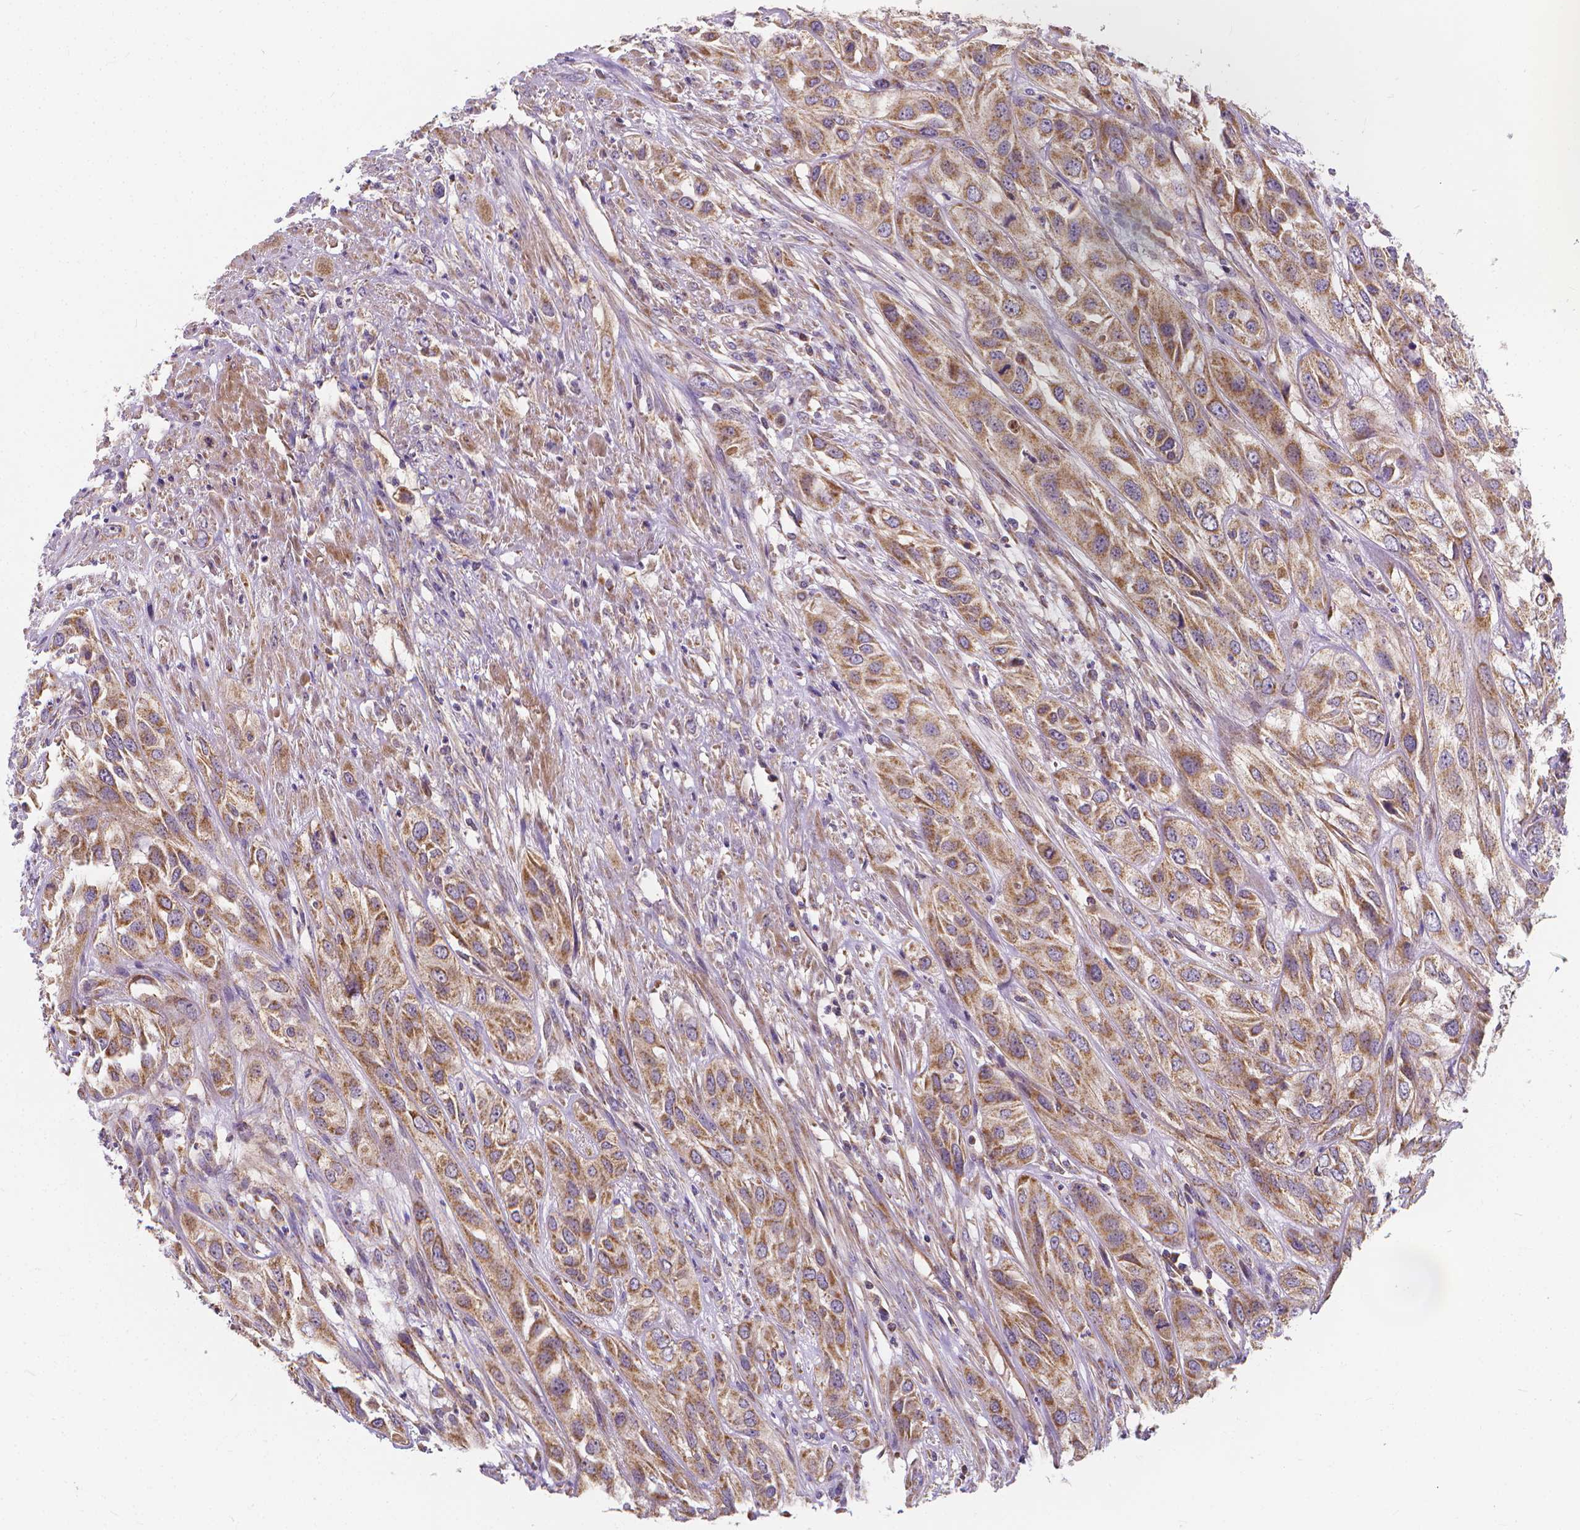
{"staining": {"intensity": "moderate", "quantity": ">75%", "location": "cytoplasmic/membranous"}, "tissue": "urothelial cancer", "cell_type": "Tumor cells", "image_type": "cancer", "snomed": [{"axis": "morphology", "description": "Urothelial carcinoma, High grade"}, {"axis": "topography", "description": "Urinary bladder"}], "caption": "Protein expression analysis of human urothelial cancer reveals moderate cytoplasmic/membranous positivity in approximately >75% of tumor cells. The protein is stained brown, and the nuclei are stained in blue (DAB IHC with brightfield microscopy, high magnification).", "gene": "SNCAIP", "patient": {"sex": "male", "age": 67}}